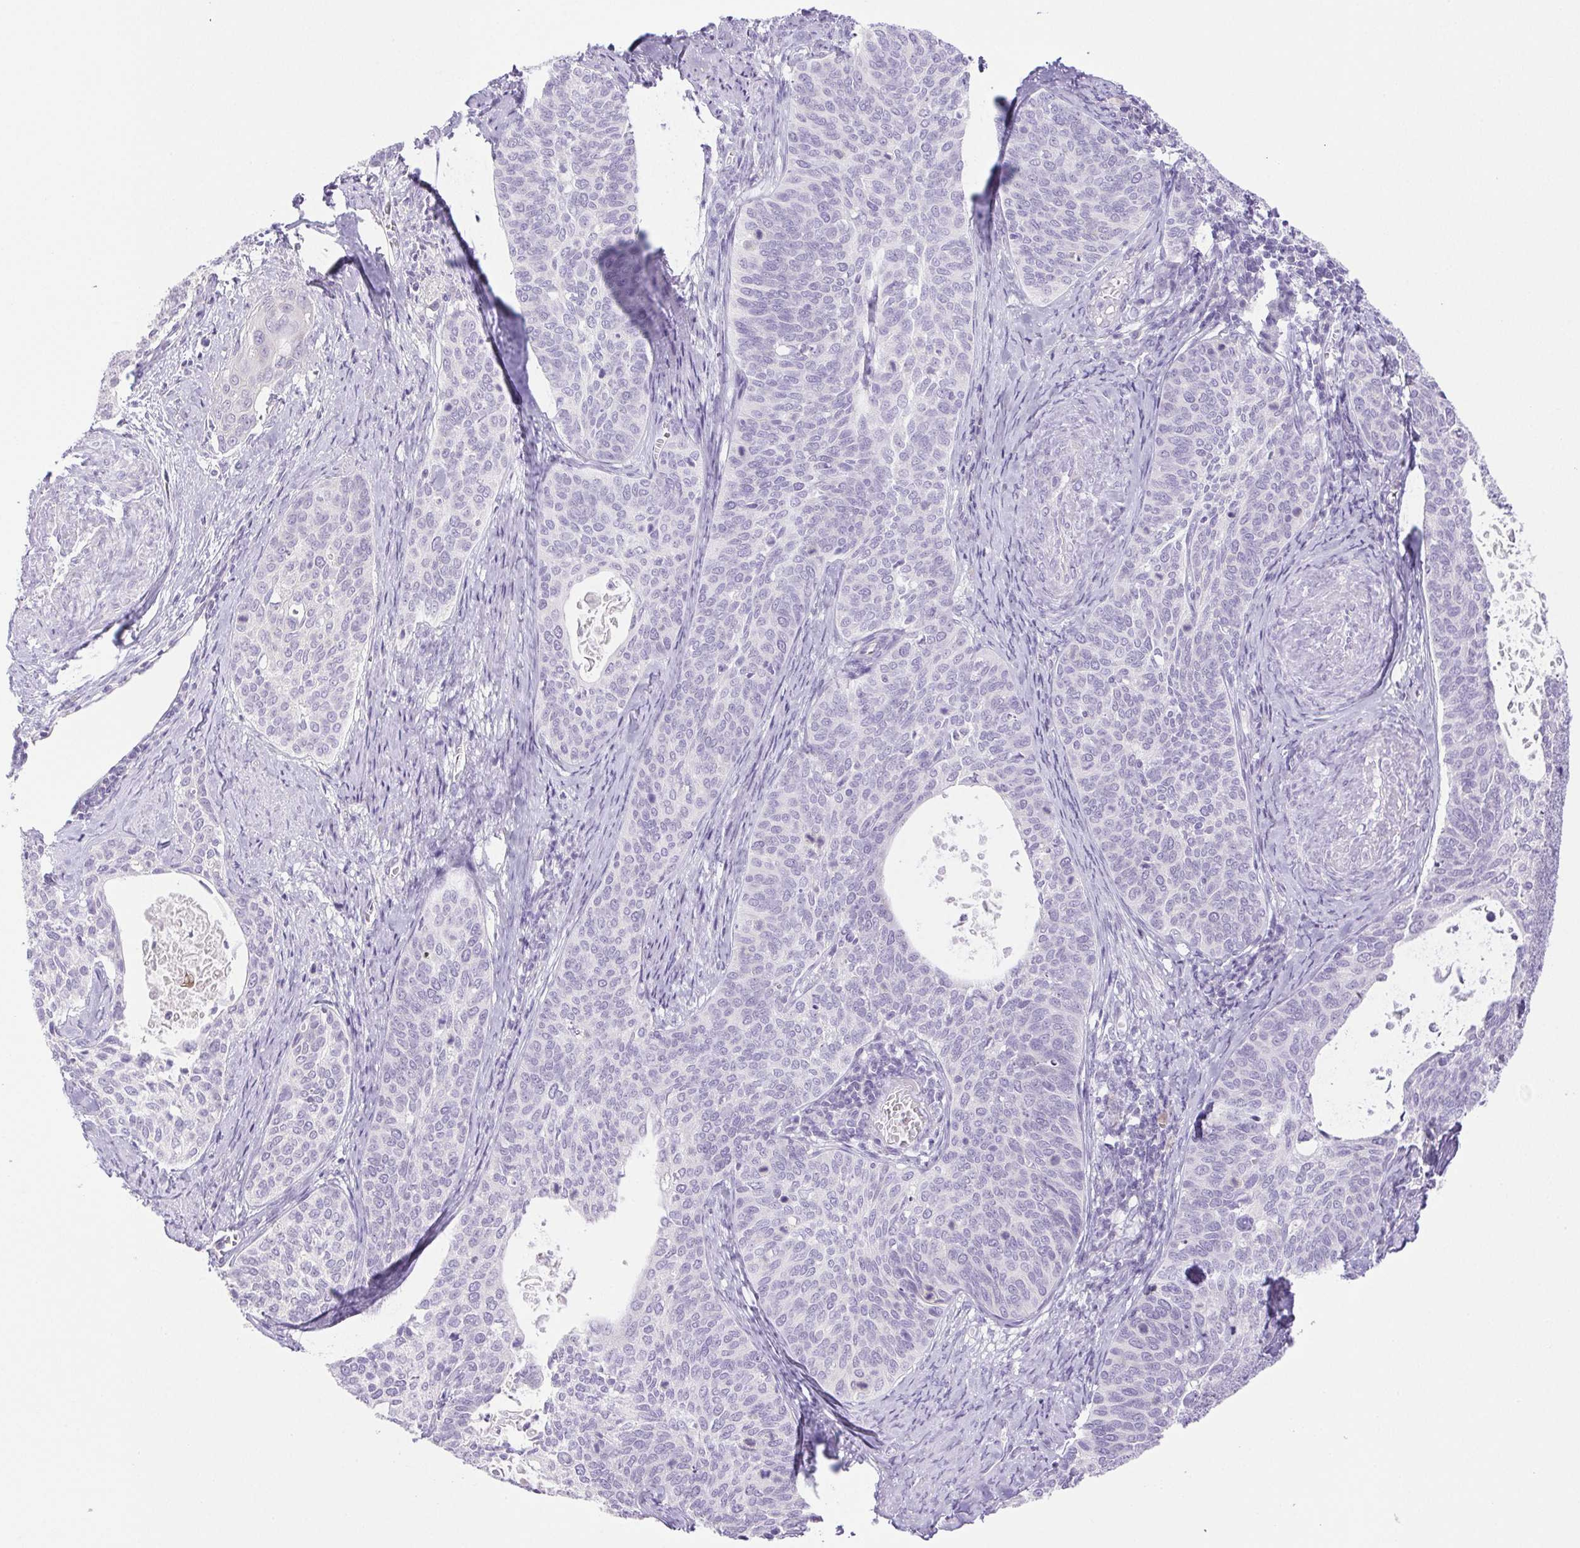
{"staining": {"intensity": "negative", "quantity": "none", "location": "none"}, "tissue": "cervical cancer", "cell_type": "Tumor cells", "image_type": "cancer", "snomed": [{"axis": "morphology", "description": "Squamous cell carcinoma, NOS"}, {"axis": "topography", "description": "Cervix"}], "caption": "IHC of human cervical cancer (squamous cell carcinoma) reveals no positivity in tumor cells.", "gene": "PAPPA2", "patient": {"sex": "female", "age": 69}}